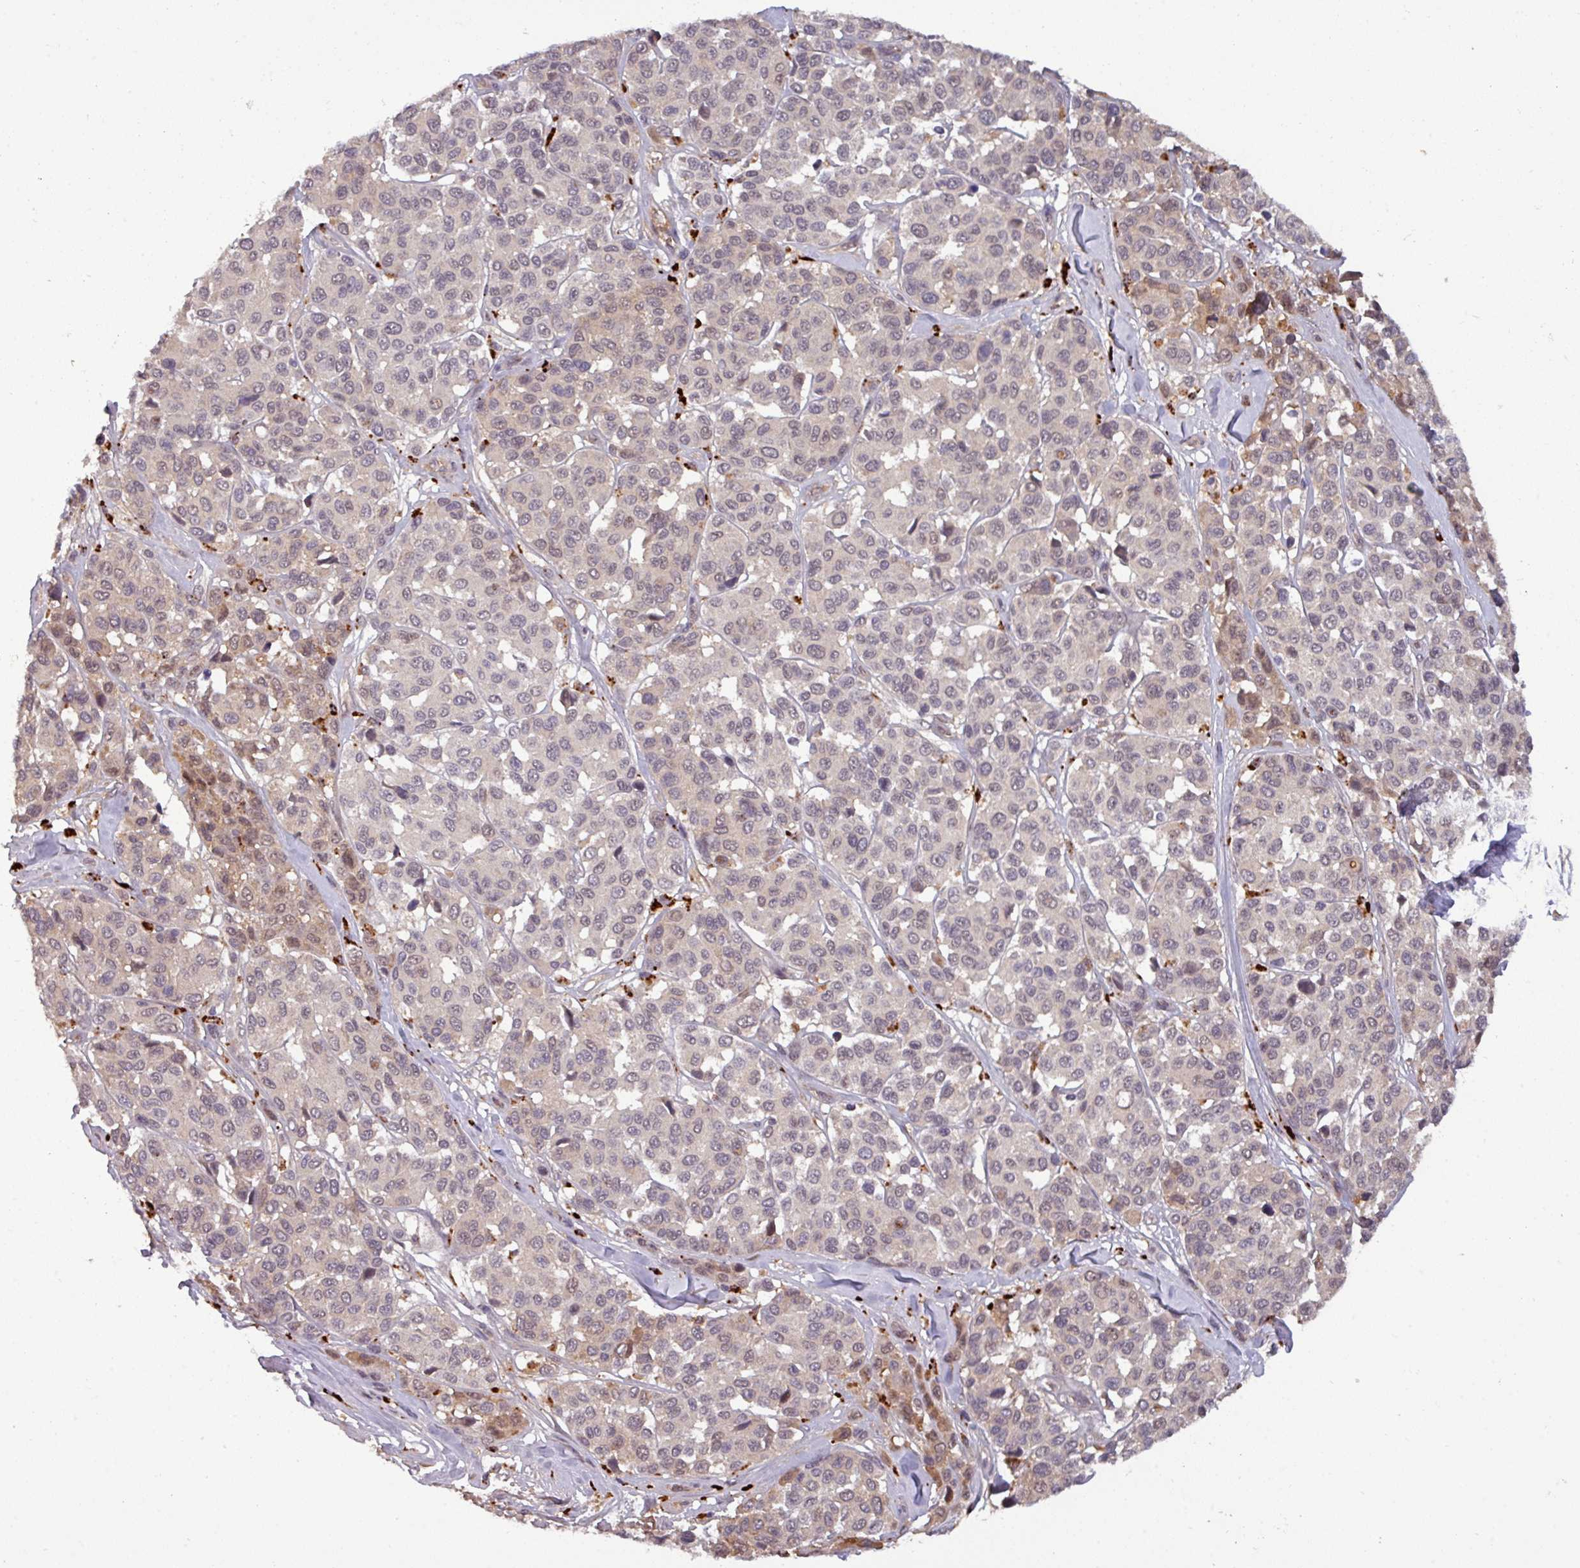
{"staining": {"intensity": "weak", "quantity": "<25%", "location": "nuclear"}, "tissue": "melanoma", "cell_type": "Tumor cells", "image_type": "cancer", "snomed": [{"axis": "morphology", "description": "Malignant melanoma, NOS"}, {"axis": "topography", "description": "Skin"}], "caption": "Immunohistochemistry (IHC) of human melanoma displays no staining in tumor cells.", "gene": "PUS1", "patient": {"sex": "female", "age": 66}}